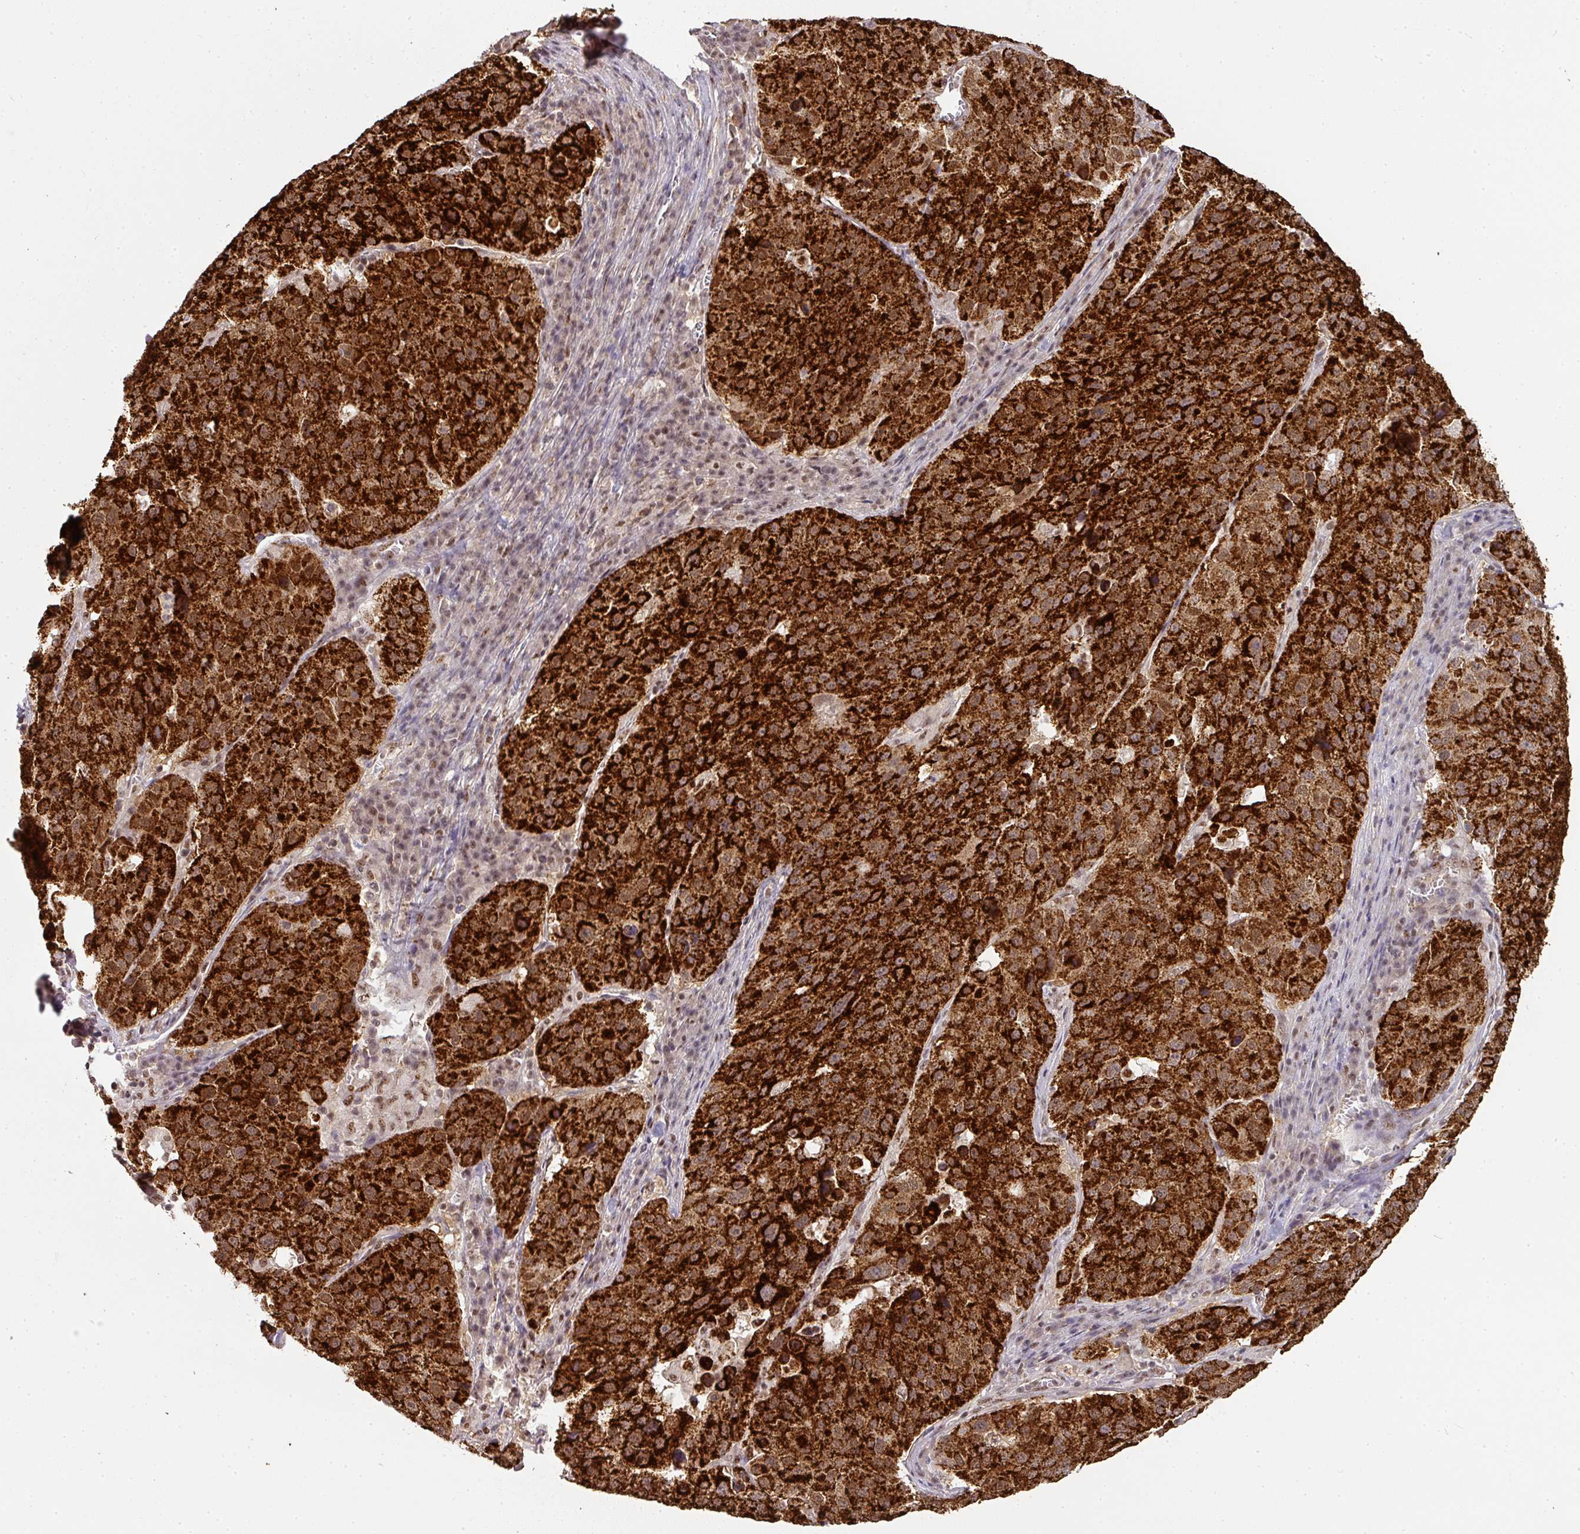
{"staining": {"intensity": "strong", "quantity": ">75%", "location": "cytoplasmic/membranous"}, "tissue": "stomach cancer", "cell_type": "Tumor cells", "image_type": "cancer", "snomed": [{"axis": "morphology", "description": "Adenocarcinoma, NOS"}, {"axis": "topography", "description": "Stomach"}], "caption": "Stomach cancer (adenocarcinoma) was stained to show a protein in brown. There is high levels of strong cytoplasmic/membranous positivity in about >75% of tumor cells.", "gene": "RANBP9", "patient": {"sex": "male", "age": 71}}